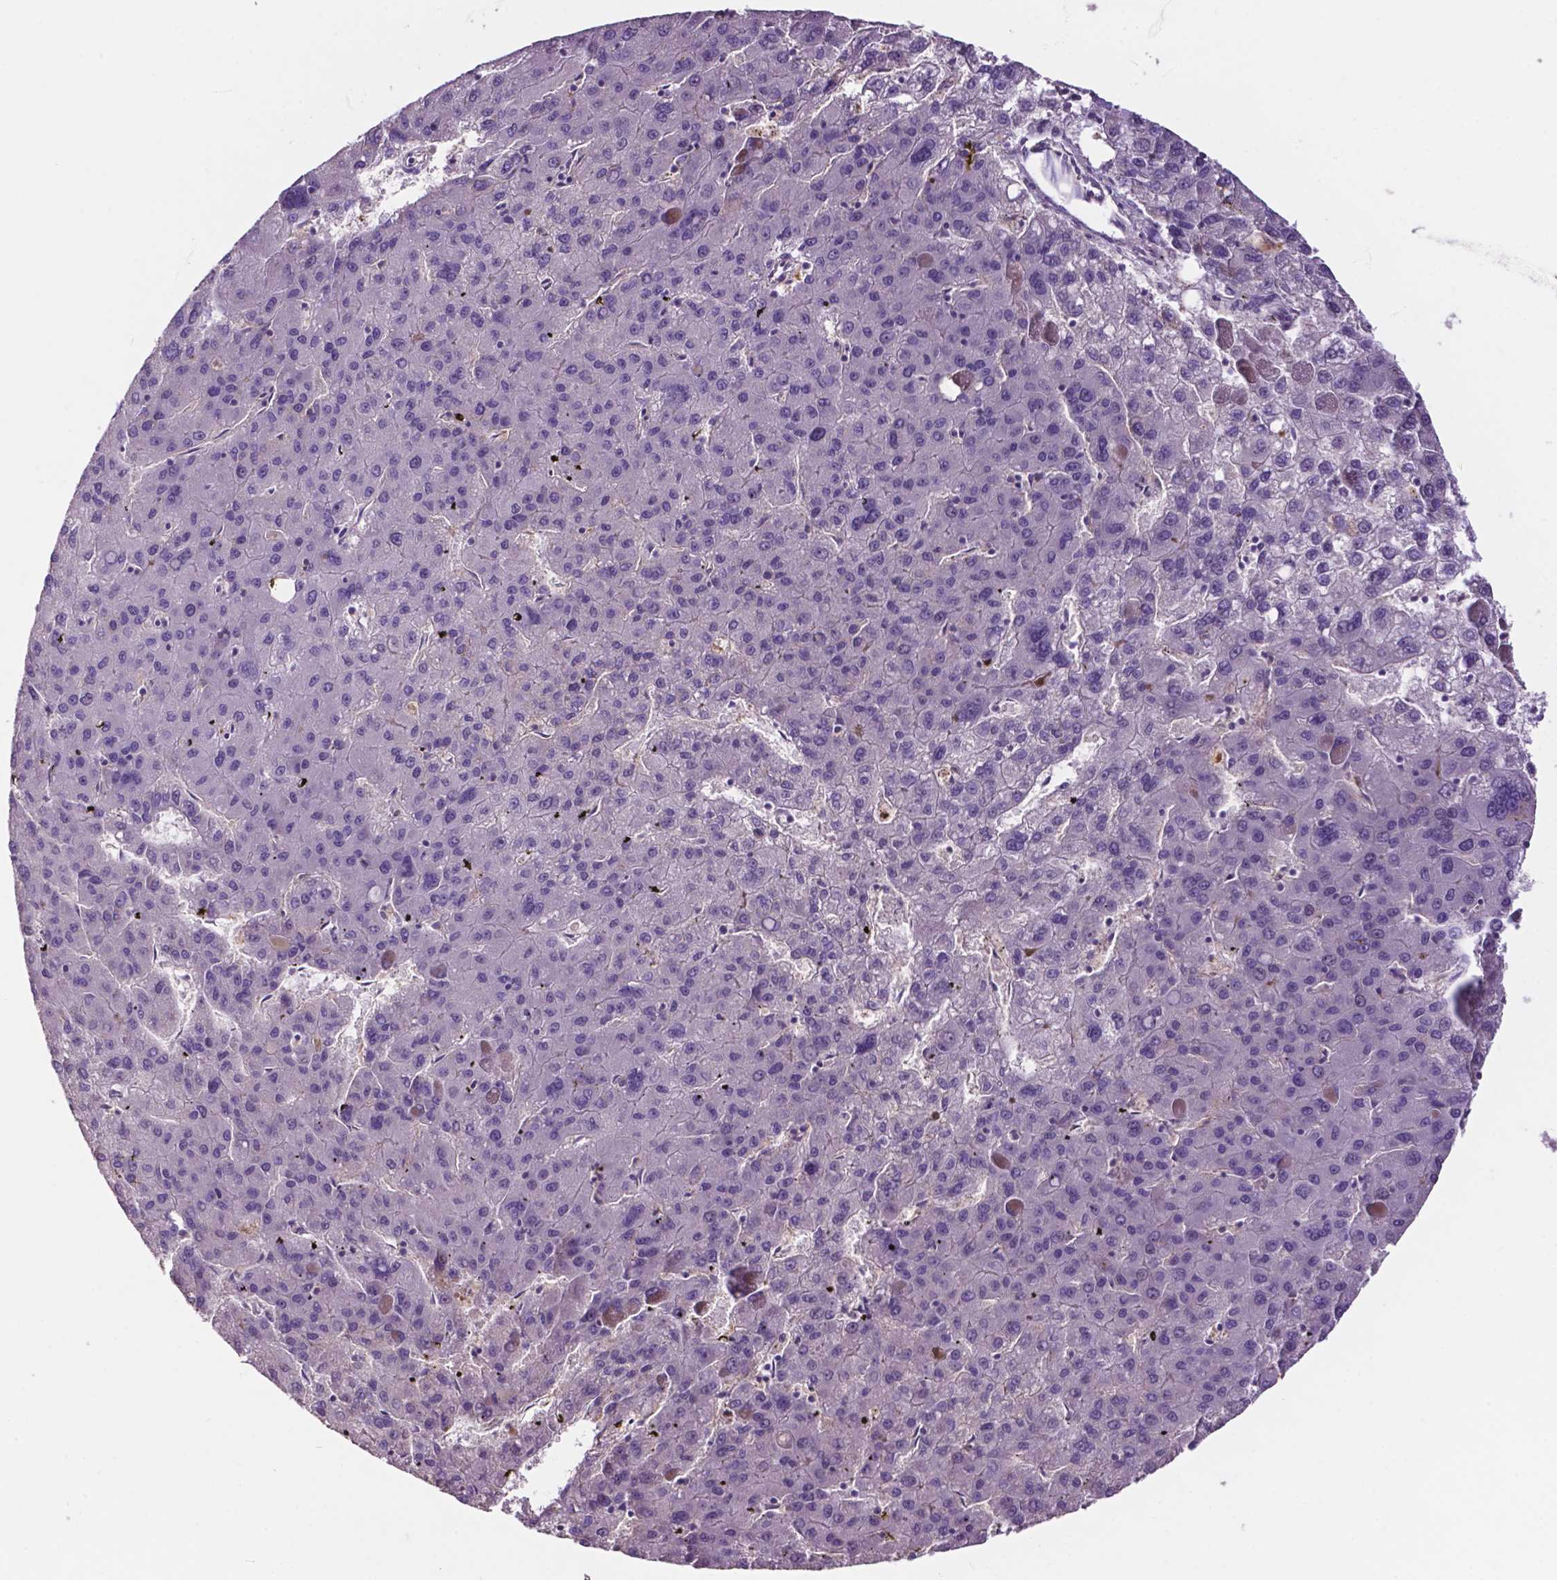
{"staining": {"intensity": "negative", "quantity": "none", "location": "none"}, "tissue": "liver cancer", "cell_type": "Tumor cells", "image_type": "cancer", "snomed": [{"axis": "morphology", "description": "Carcinoma, Hepatocellular, NOS"}, {"axis": "topography", "description": "Liver"}], "caption": "IHC of hepatocellular carcinoma (liver) displays no expression in tumor cells. (DAB (3,3'-diaminobenzidine) immunohistochemistry, high magnification).", "gene": "PLSCR1", "patient": {"sex": "female", "age": 82}}